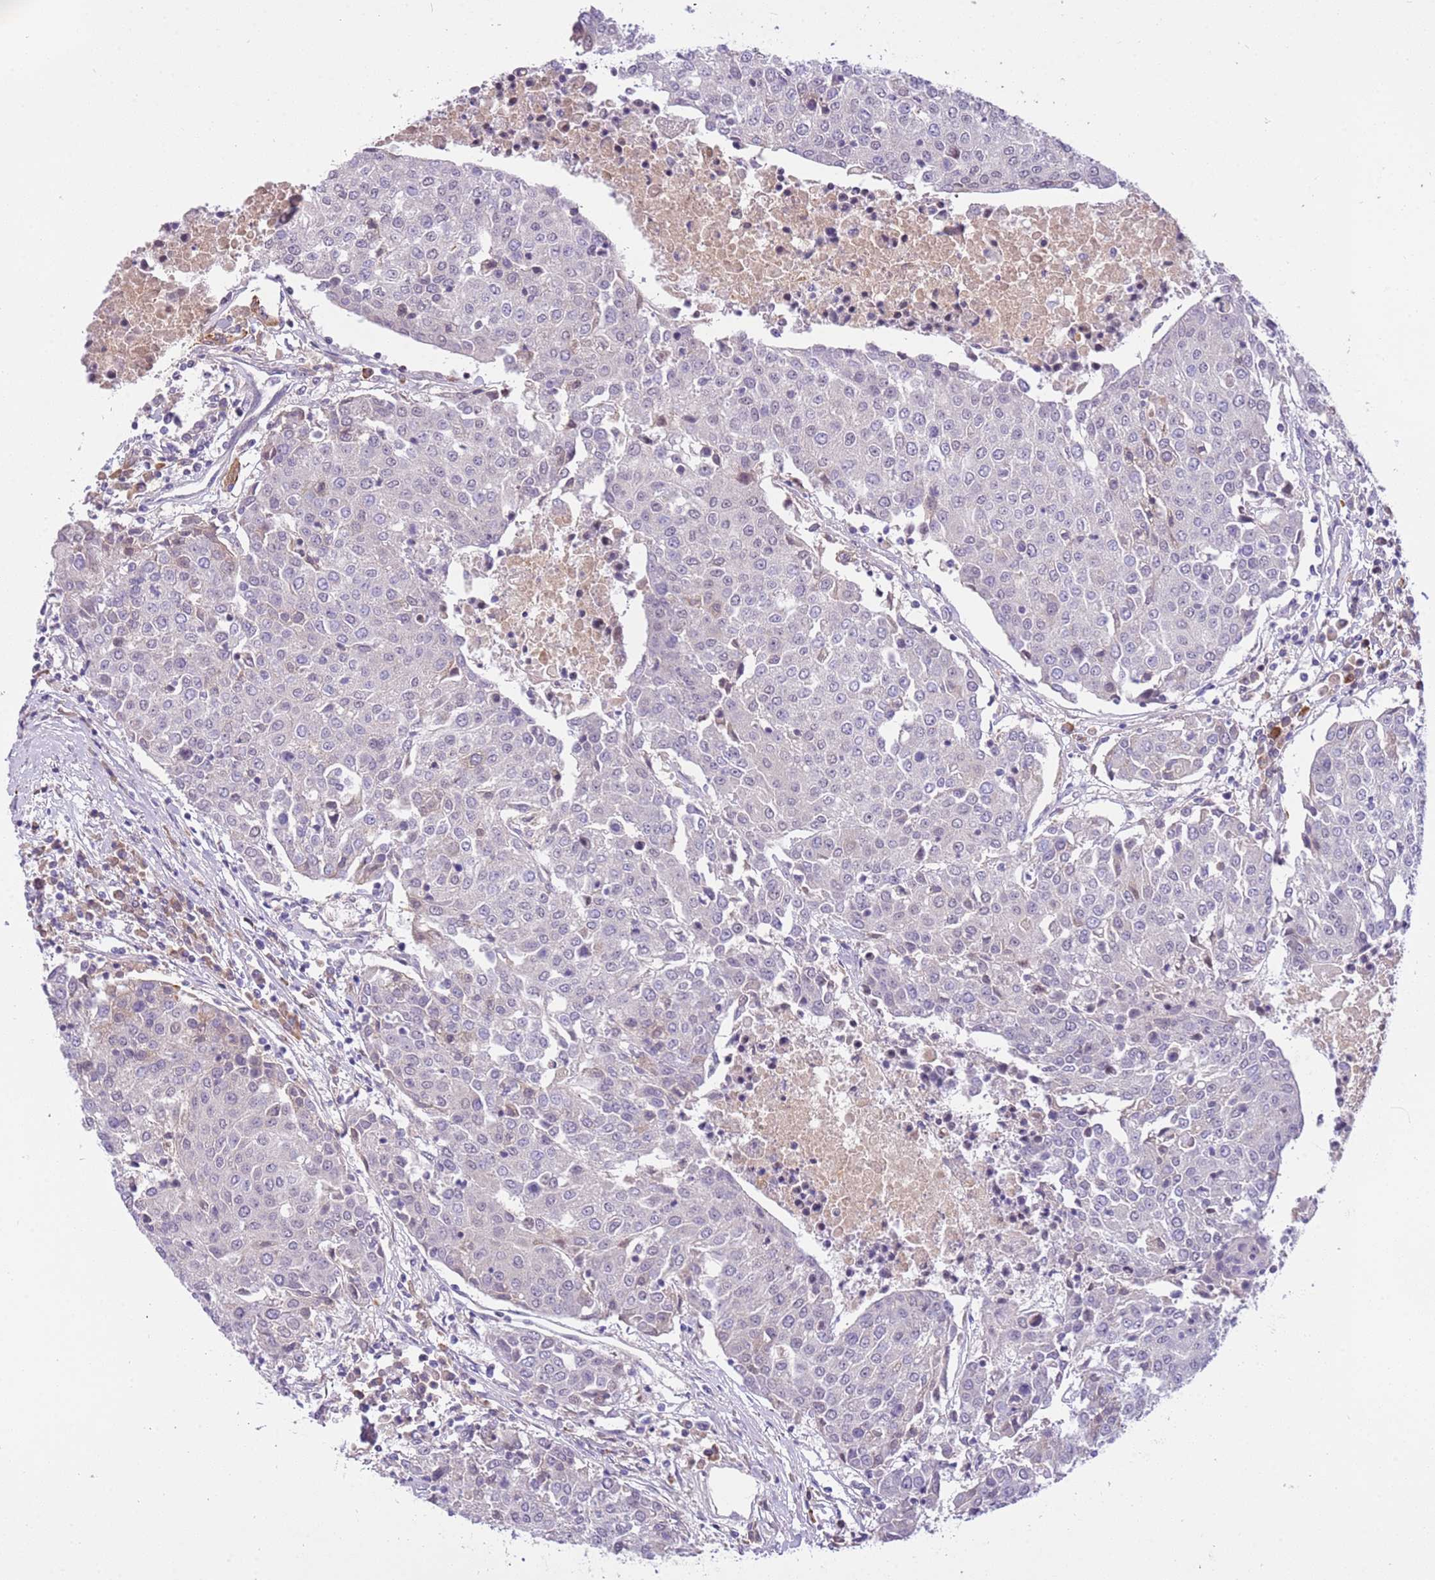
{"staining": {"intensity": "weak", "quantity": "<25%", "location": "cytoplasmic/membranous"}, "tissue": "urothelial cancer", "cell_type": "Tumor cells", "image_type": "cancer", "snomed": [{"axis": "morphology", "description": "Urothelial carcinoma, High grade"}, {"axis": "topography", "description": "Urinary bladder"}], "caption": "Tumor cells show no significant protein positivity in urothelial cancer.", "gene": "MAGEF1", "patient": {"sex": "female", "age": 85}}